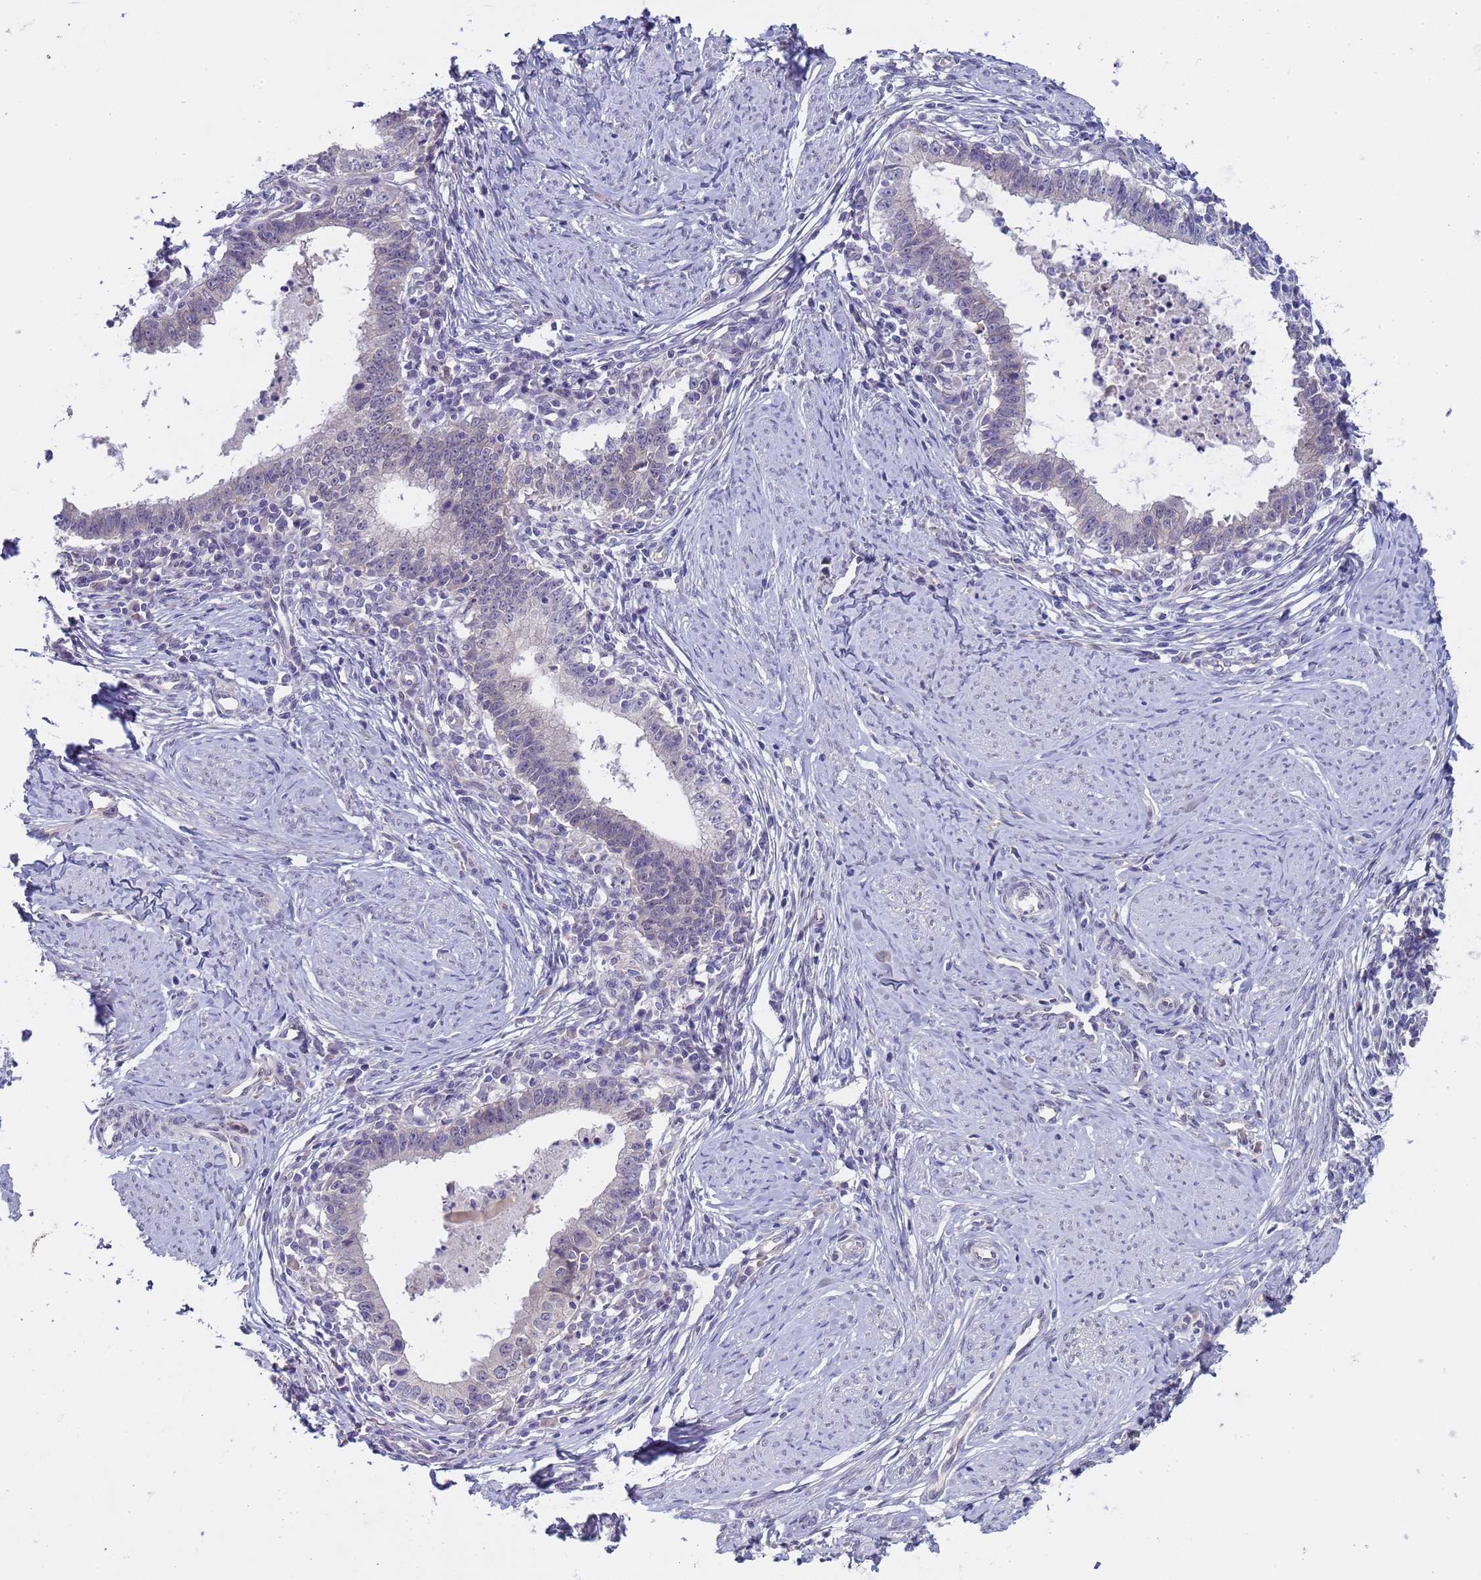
{"staining": {"intensity": "negative", "quantity": "none", "location": "none"}, "tissue": "cervical cancer", "cell_type": "Tumor cells", "image_type": "cancer", "snomed": [{"axis": "morphology", "description": "Adenocarcinoma, NOS"}, {"axis": "topography", "description": "Cervix"}], "caption": "This is a image of immunohistochemistry staining of cervical cancer (adenocarcinoma), which shows no expression in tumor cells.", "gene": "TRMT10A", "patient": {"sex": "female", "age": 36}}